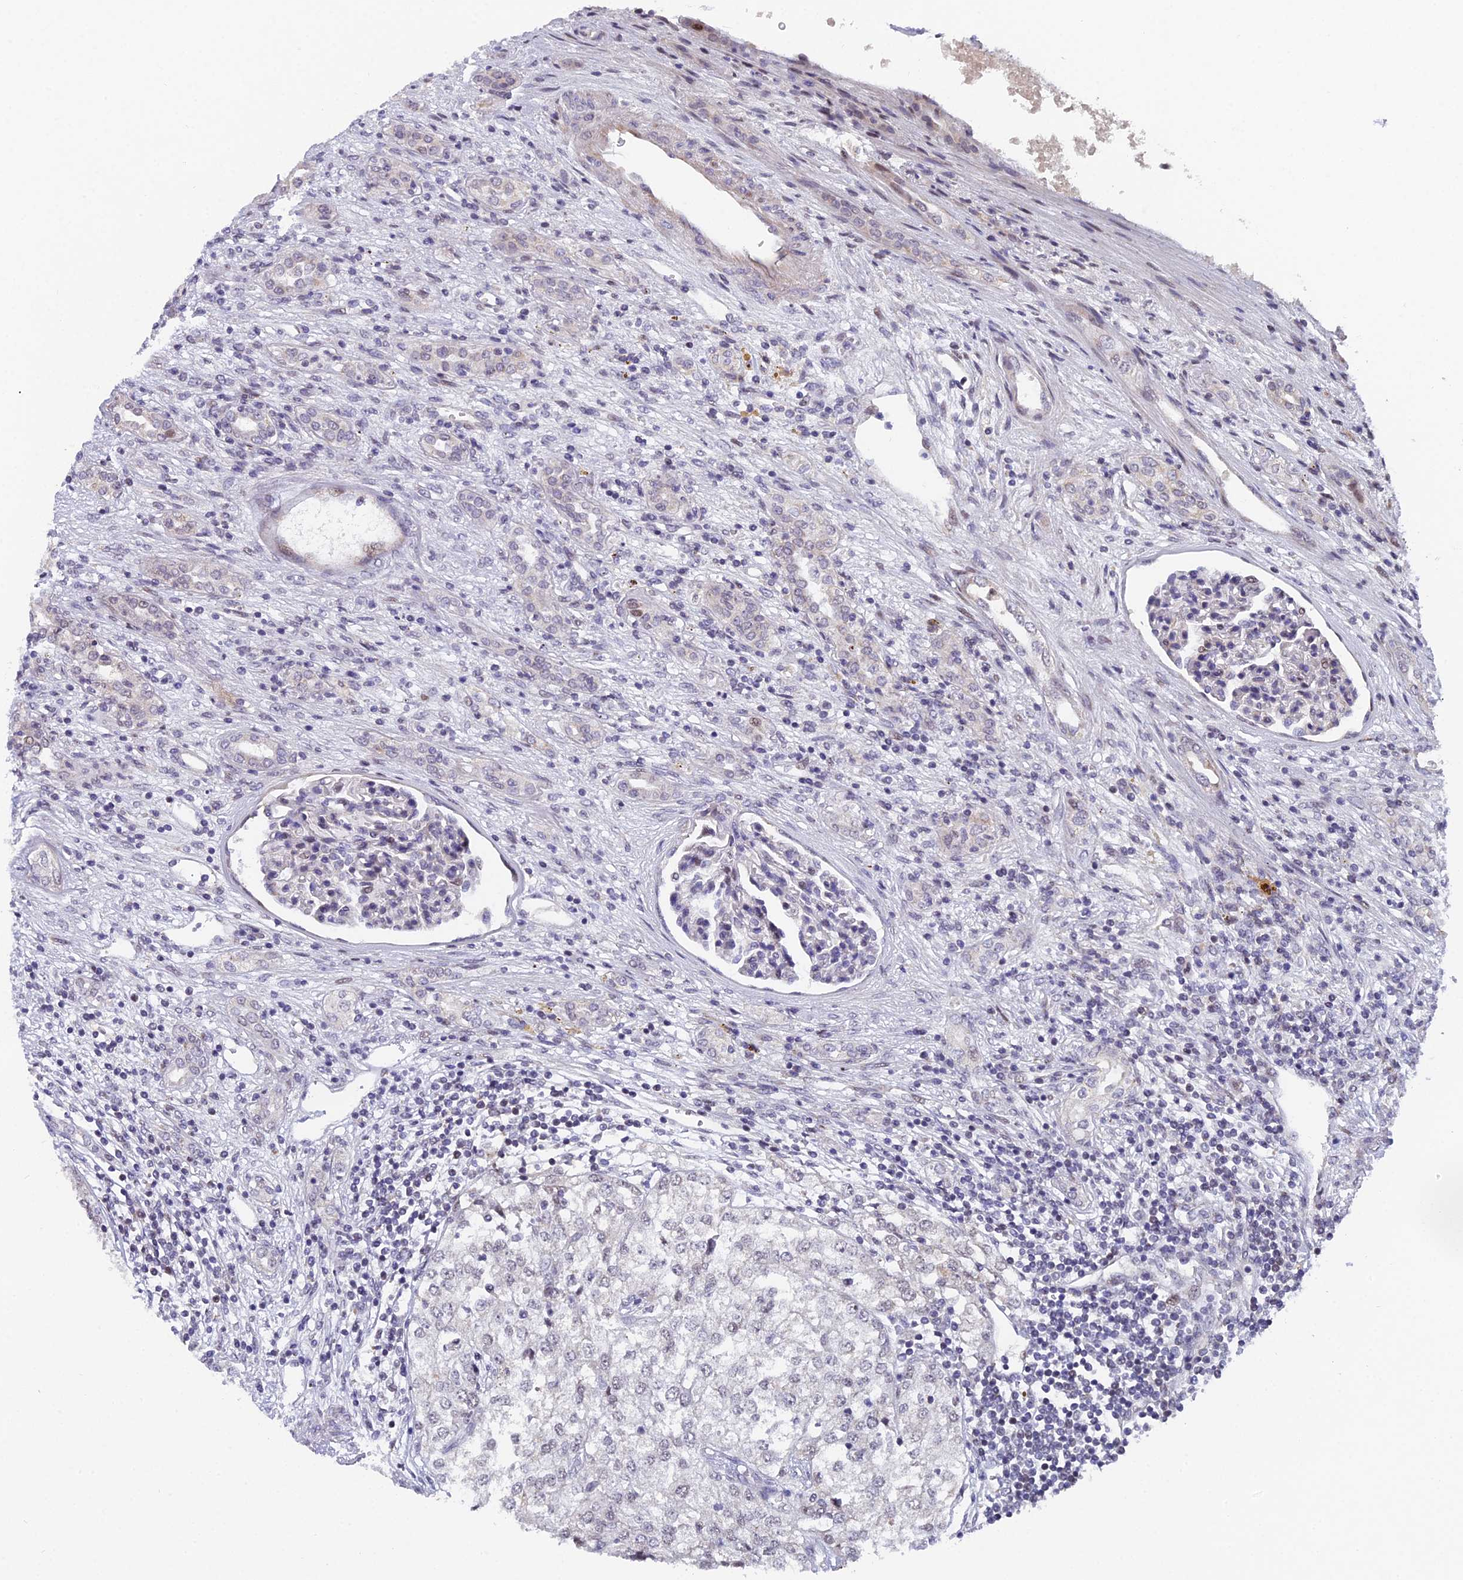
{"staining": {"intensity": "weak", "quantity": "25%-75%", "location": "nuclear"}, "tissue": "renal cancer", "cell_type": "Tumor cells", "image_type": "cancer", "snomed": [{"axis": "morphology", "description": "Adenocarcinoma, NOS"}, {"axis": "topography", "description": "Kidney"}], "caption": "Adenocarcinoma (renal) stained with DAB IHC exhibits low levels of weak nuclear positivity in approximately 25%-75% of tumor cells.", "gene": "XKR9", "patient": {"sex": "female", "age": 54}}